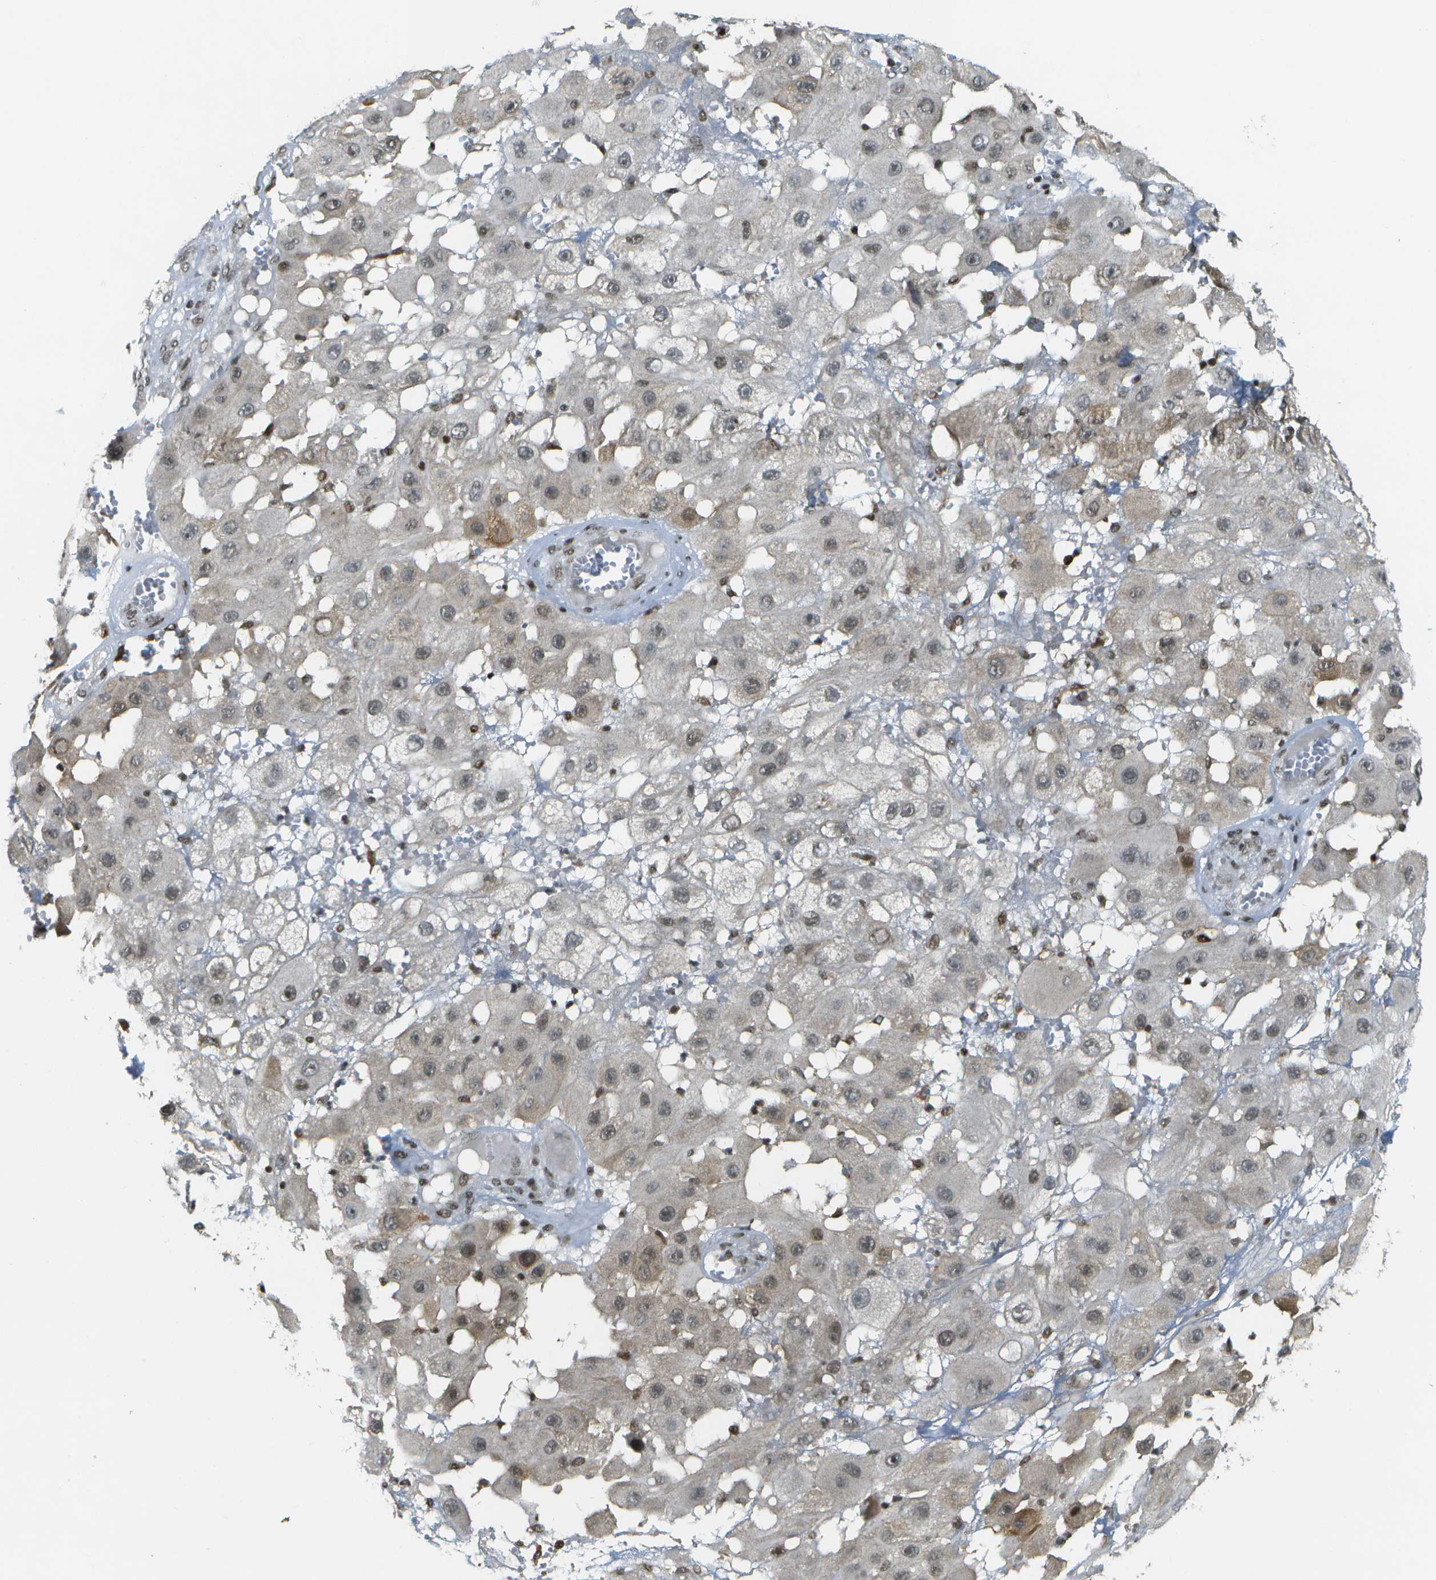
{"staining": {"intensity": "weak", "quantity": "25%-75%", "location": "cytoplasmic/membranous,nuclear"}, "tissue": "melanoma", "cell_type": "Tumor cells", "image_type": "cancer", "snomed": [{"axis": "morphology", "description": "Malignant melanoma, NOS"}, {"axis": "topography", "description": "Skin"}], "caption": "Immunohistochemistry (DAB (3,3'-diaminobenzidine)) staining of human malignant melanoma reveals weak cytoplasmic/membranous and nuclear protein staining in approximately 25%-75% of tumor cells.", "gene": "IRF7", "patient": {"sex": "female", "age": 81}}